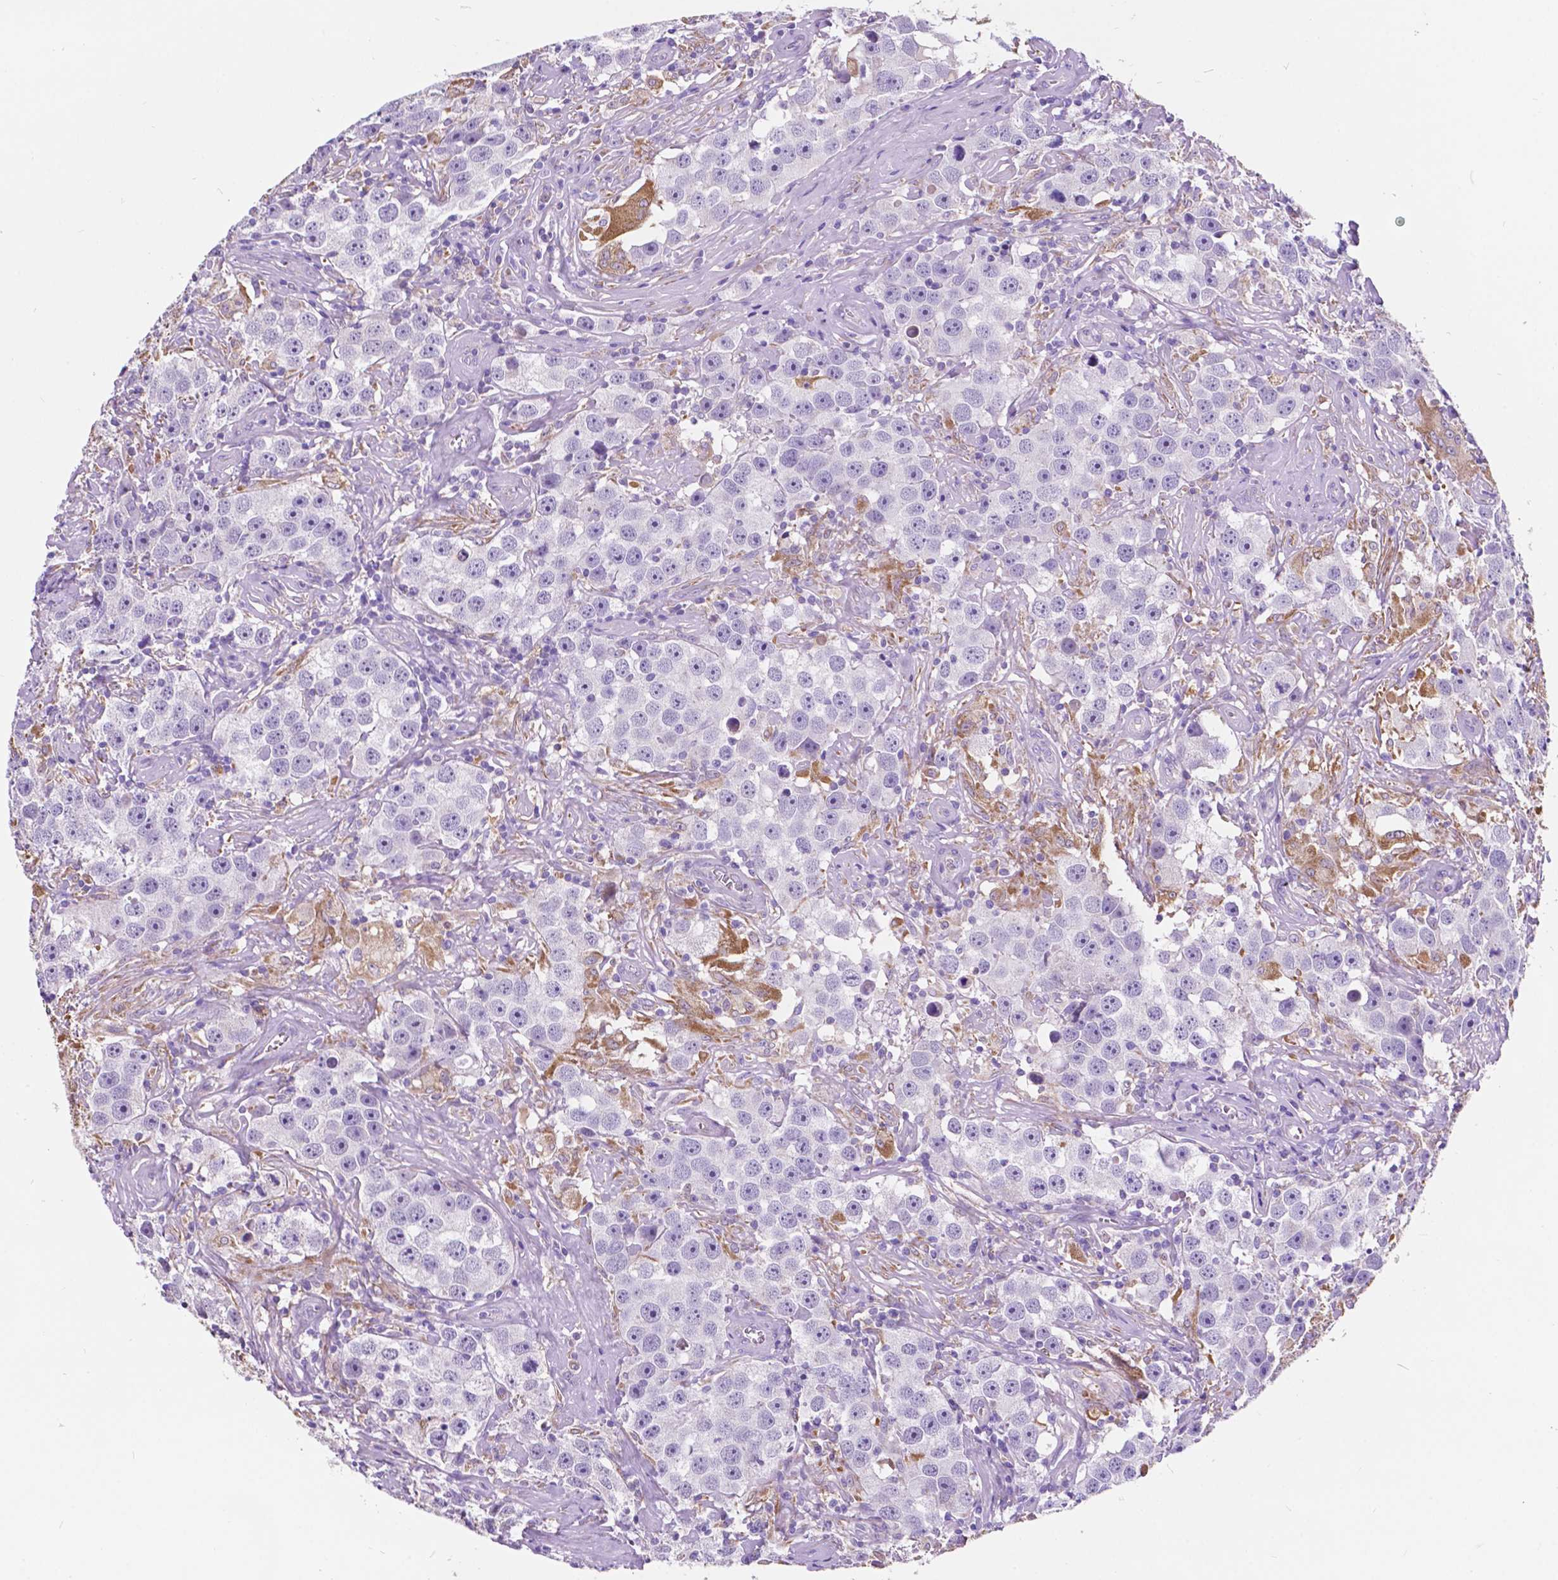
{"staining": {"intensity": "negative", "quantity": "none", "location": "none"}, "tissue": "testis cancer", "cell_type": "Tumor cells", "image_type": "cancer", "snomed": [{"axis": "morphology", "description": "Seminoma, NOS"}, {"axis": "topography", "description": "Testis"}], "caption": "Immunohistochemical staining of human testis seminoma shows no significant positivity in tumor cells. (Stains: DAB (3,3'-diaminobenzidine) immunohistochemistry with hematoxylin counter stain, Microscopy: brightfield microscopy at high magnification).", "gene": "TRPV5", "patient": {"sex": "male", "age": 49}}